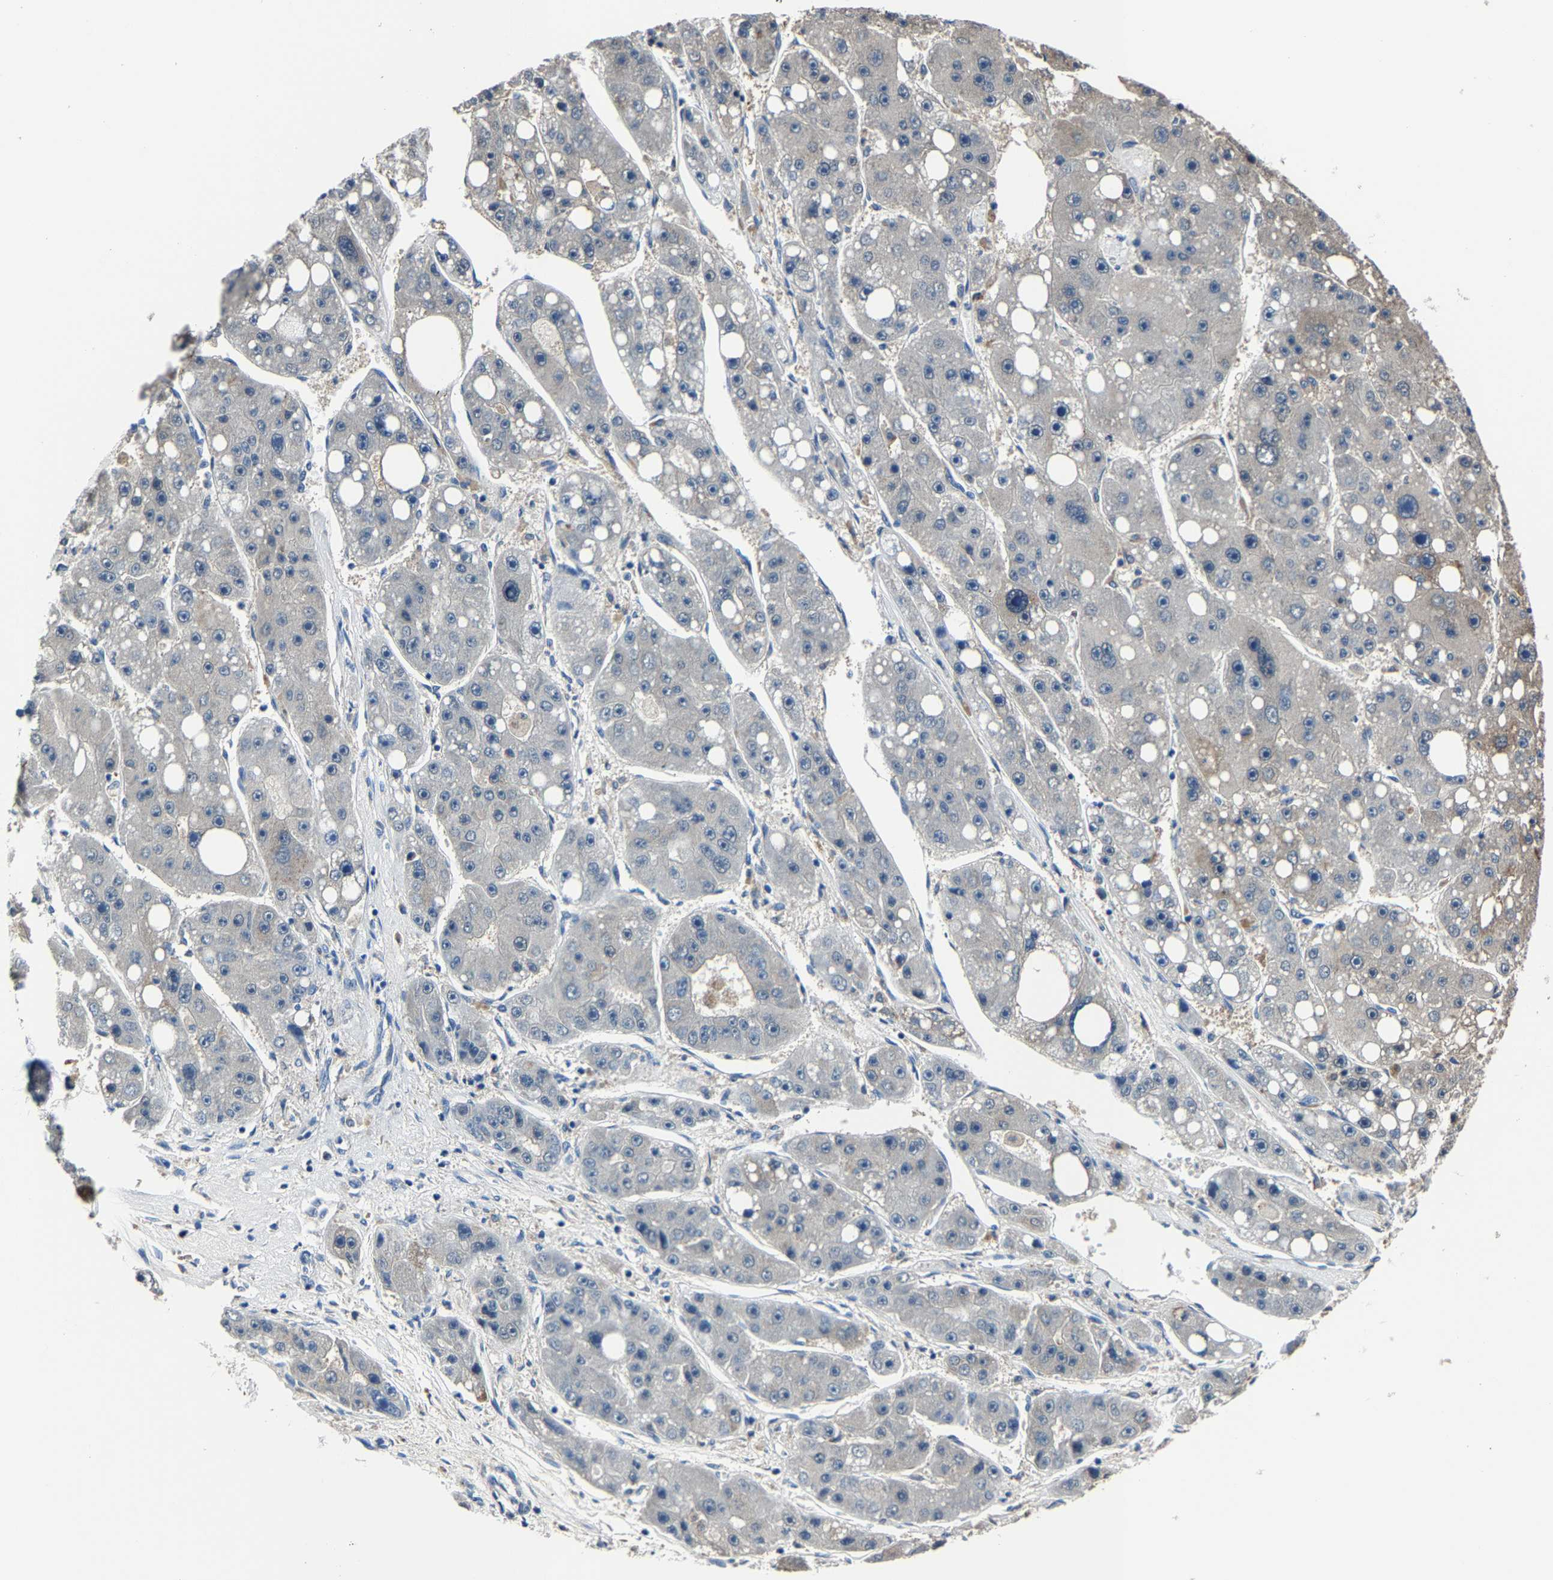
{"staining": {"intensity": "negative", "quantity": "none", "location": "none"}, "tissue": "liver cancer", "cell_type": "Tumor cells", "image_type": "cancer", "snomed": [{"axis": "morphology", "description": "Carcinoma, Hepatocellular, NOS"}, {"axis": "topography", "description": "Liver"}], "caption": "DAB (3,3'-diaminobenzidine) immunohistochemical staining of human hepatocellular carcinoma (liver) displays no significant staining in tumor cells.", "gene": "STRBP", "patient": {"sex": "female", "age": 61}}